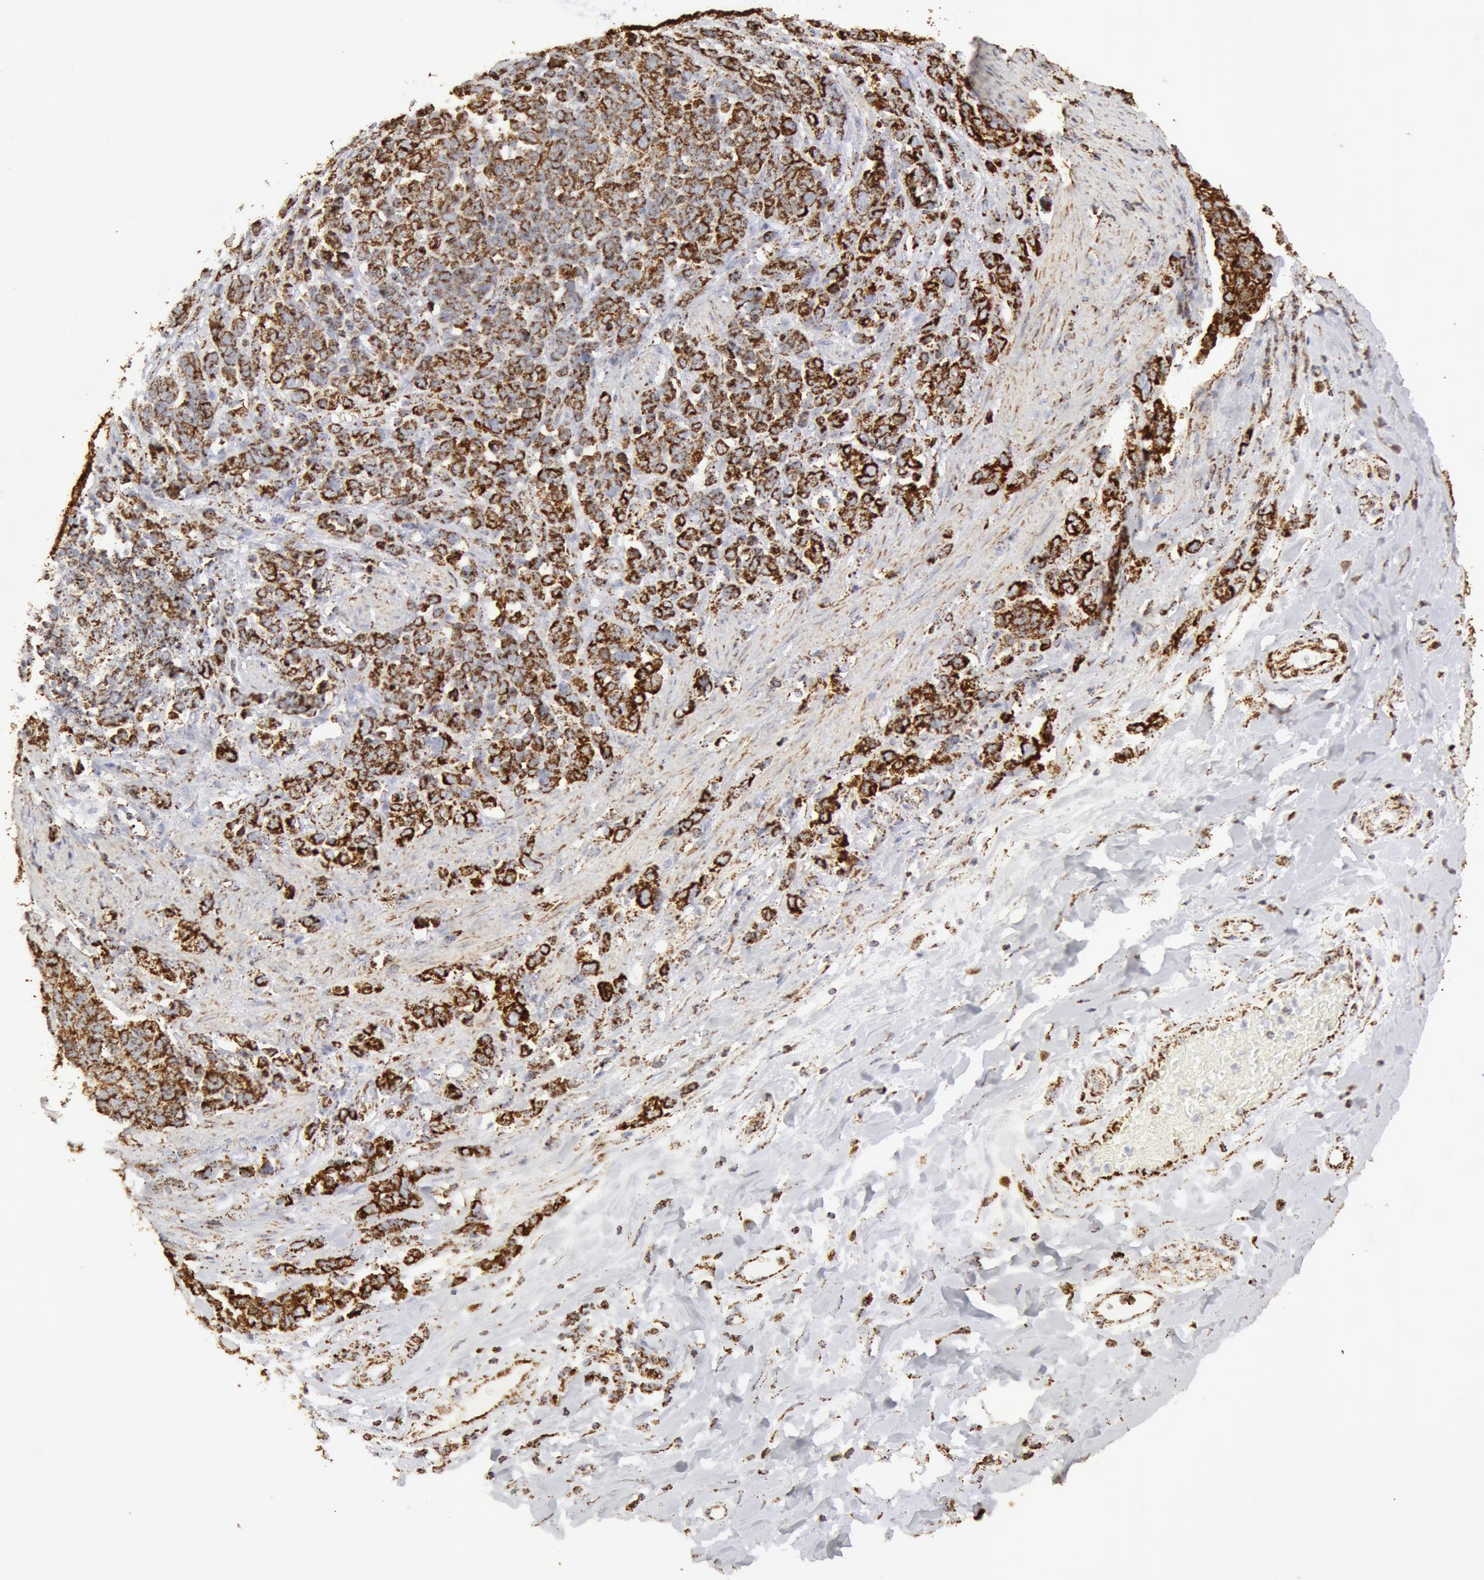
{"staining": {"intensity": "strong", "quantity": ">75%", "location": "cytoplasmic/membranous"}, "tissue": "stomach cancer", "cell_type": "Tumor cells", "image_type": "cancer", "snomed": [{"axis": "morphology", "description": "Adenocarcinoma, NOS"}, {"axis": "topography", "description": "Stomach, upper"}], "caption": "Protein staining by IHC displays strong cytoplasmic/membranous positivity in about >75% of tumor cells in adenocarcinoma (stomach). (brown staining indicates protein expression, while blue staining denotes nuclei).", "gene": "ATP5F1B", "patient": {"sex": "male", "age": 71}}